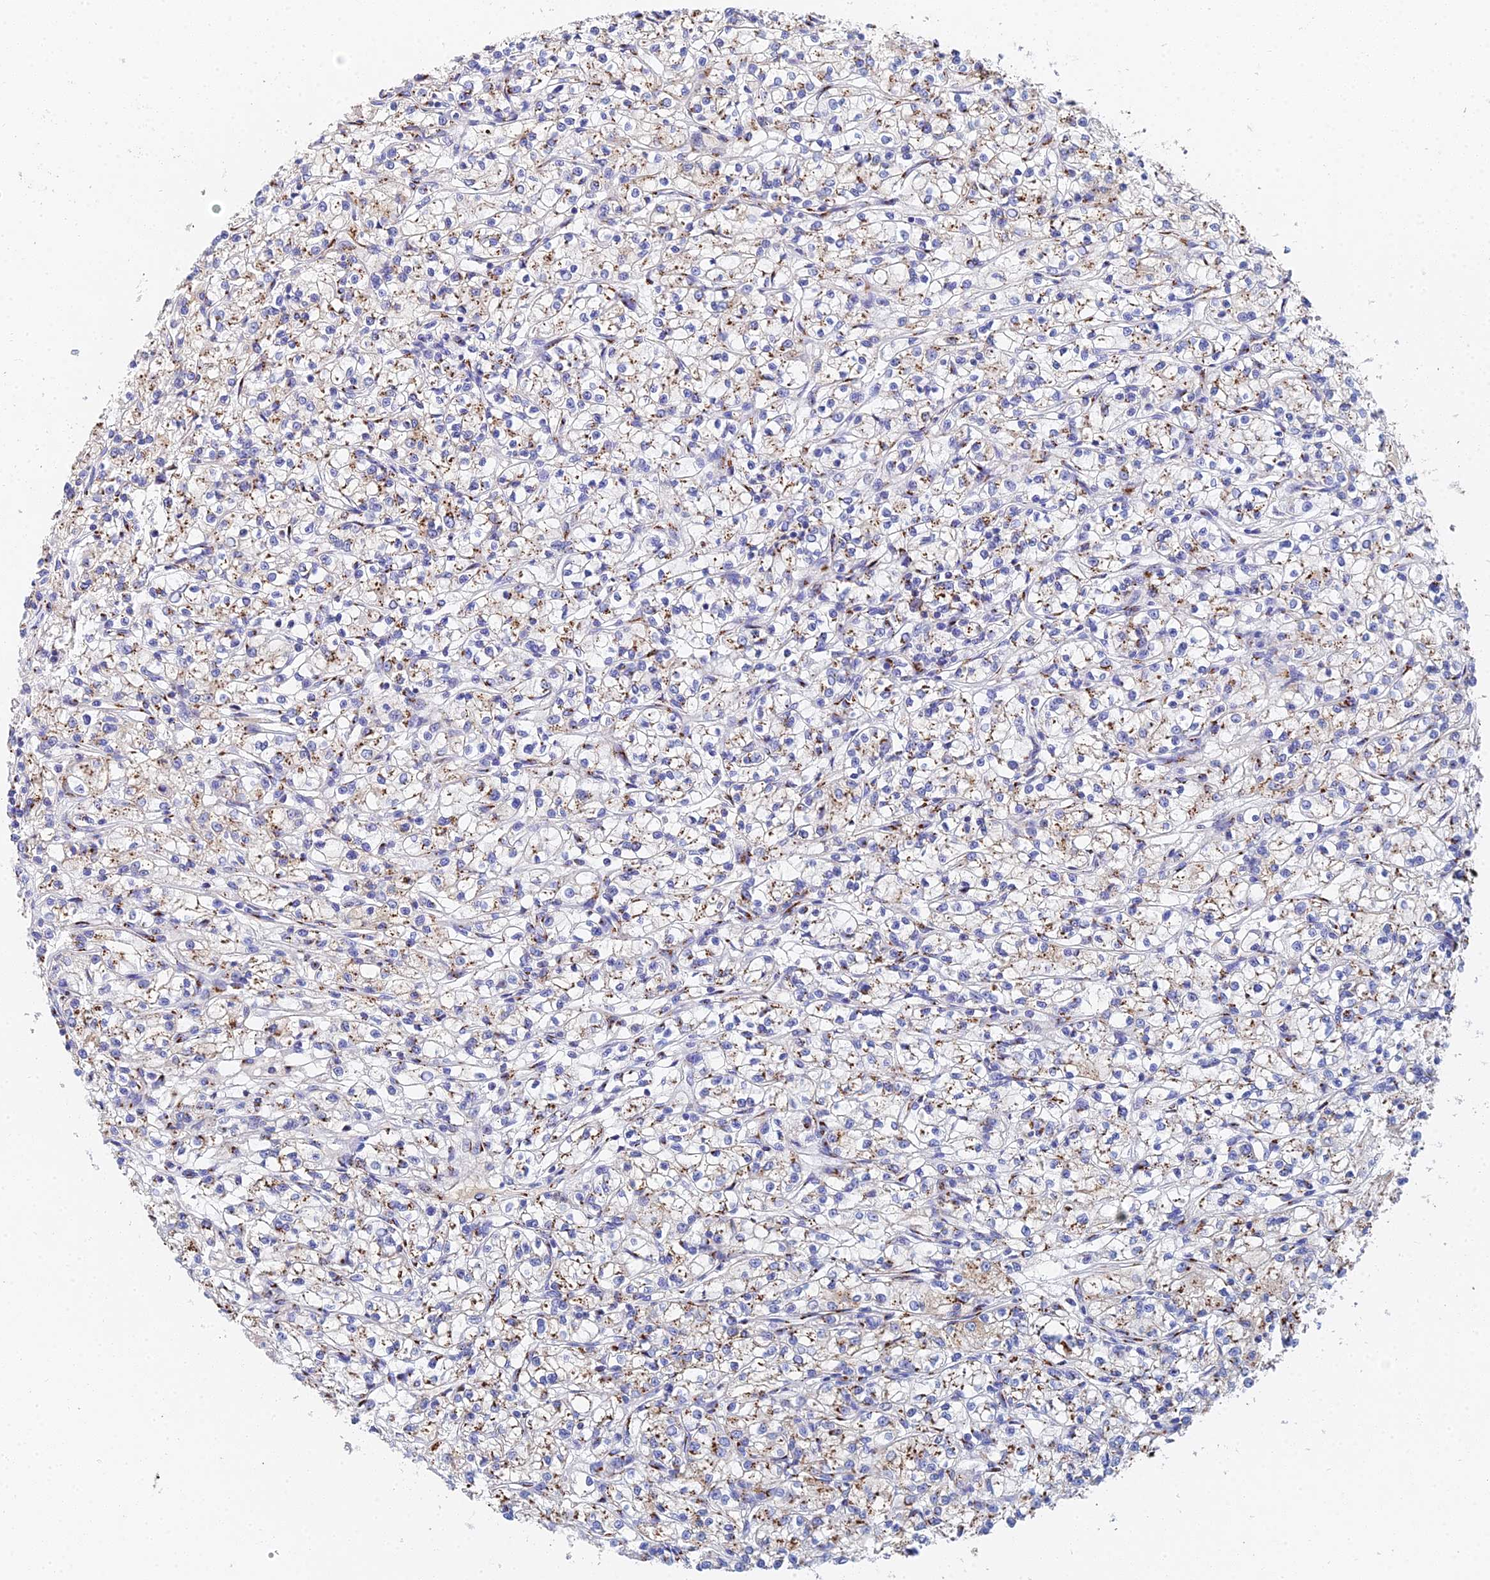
{"staining": {"intensity": "moderate", "quantity": ">75%", "location": "cytoplasmic/membranous"}, "tissue": "renal cancer", "cell_type": "Tumor cells", "image_type": "cancer", "snomed": [{"axis": "morphology", "description": "Adenocarcinoma, NOS"}, {"axis": "topography", "description": "Kidney"}], "caption": "A brown stain labels moderate cytoplasmic/membranous staining of a protein in renal cancer tumor cells.", "gene": "ENSG00000268674", "patient": {"sex": "female", "age": 59}}